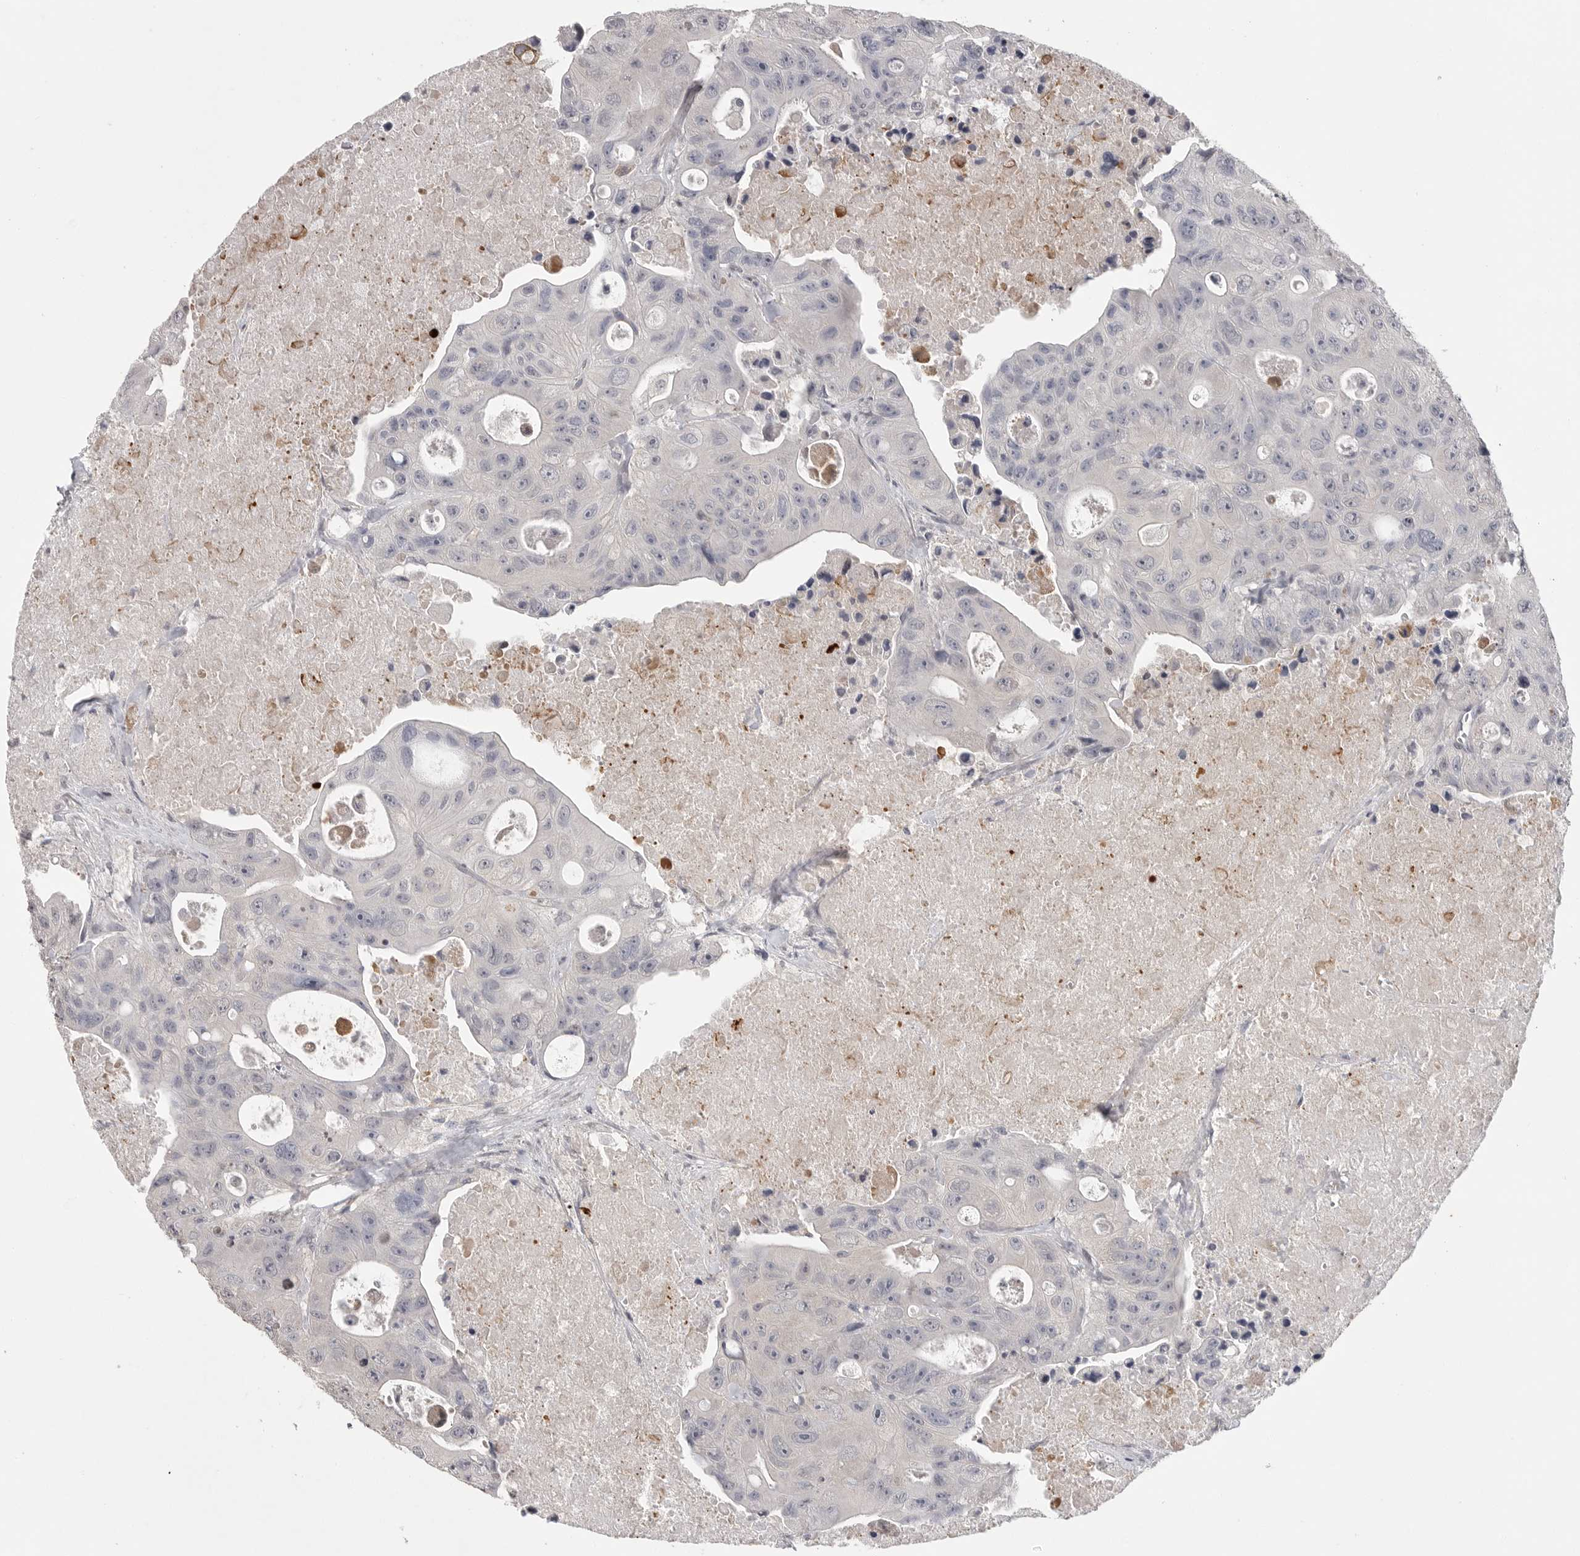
{"staining": {"intensity": "negative", "quantity": "none", "location": "none"}, "tissue": "colorectal cancer", "cell_type": "Tumor cells", "image_type": "cancer", "snomed": [{"axis": "morphology", "description": "Adenocarcinoma, NOS"}, {"axis": "topography", "description": "Colon"}], "caption": "Immunohistochemistry micrograph of colorectal cancer stained for a protein (brown), which reveals no staining in tumor cells. (Brightfield microscopy of DAB (3,3'-diaminobenzidine) immunohistochemistry at high magnification).", "gene": "FBXO43", "patient": {"sex": "female", "age": 46}}